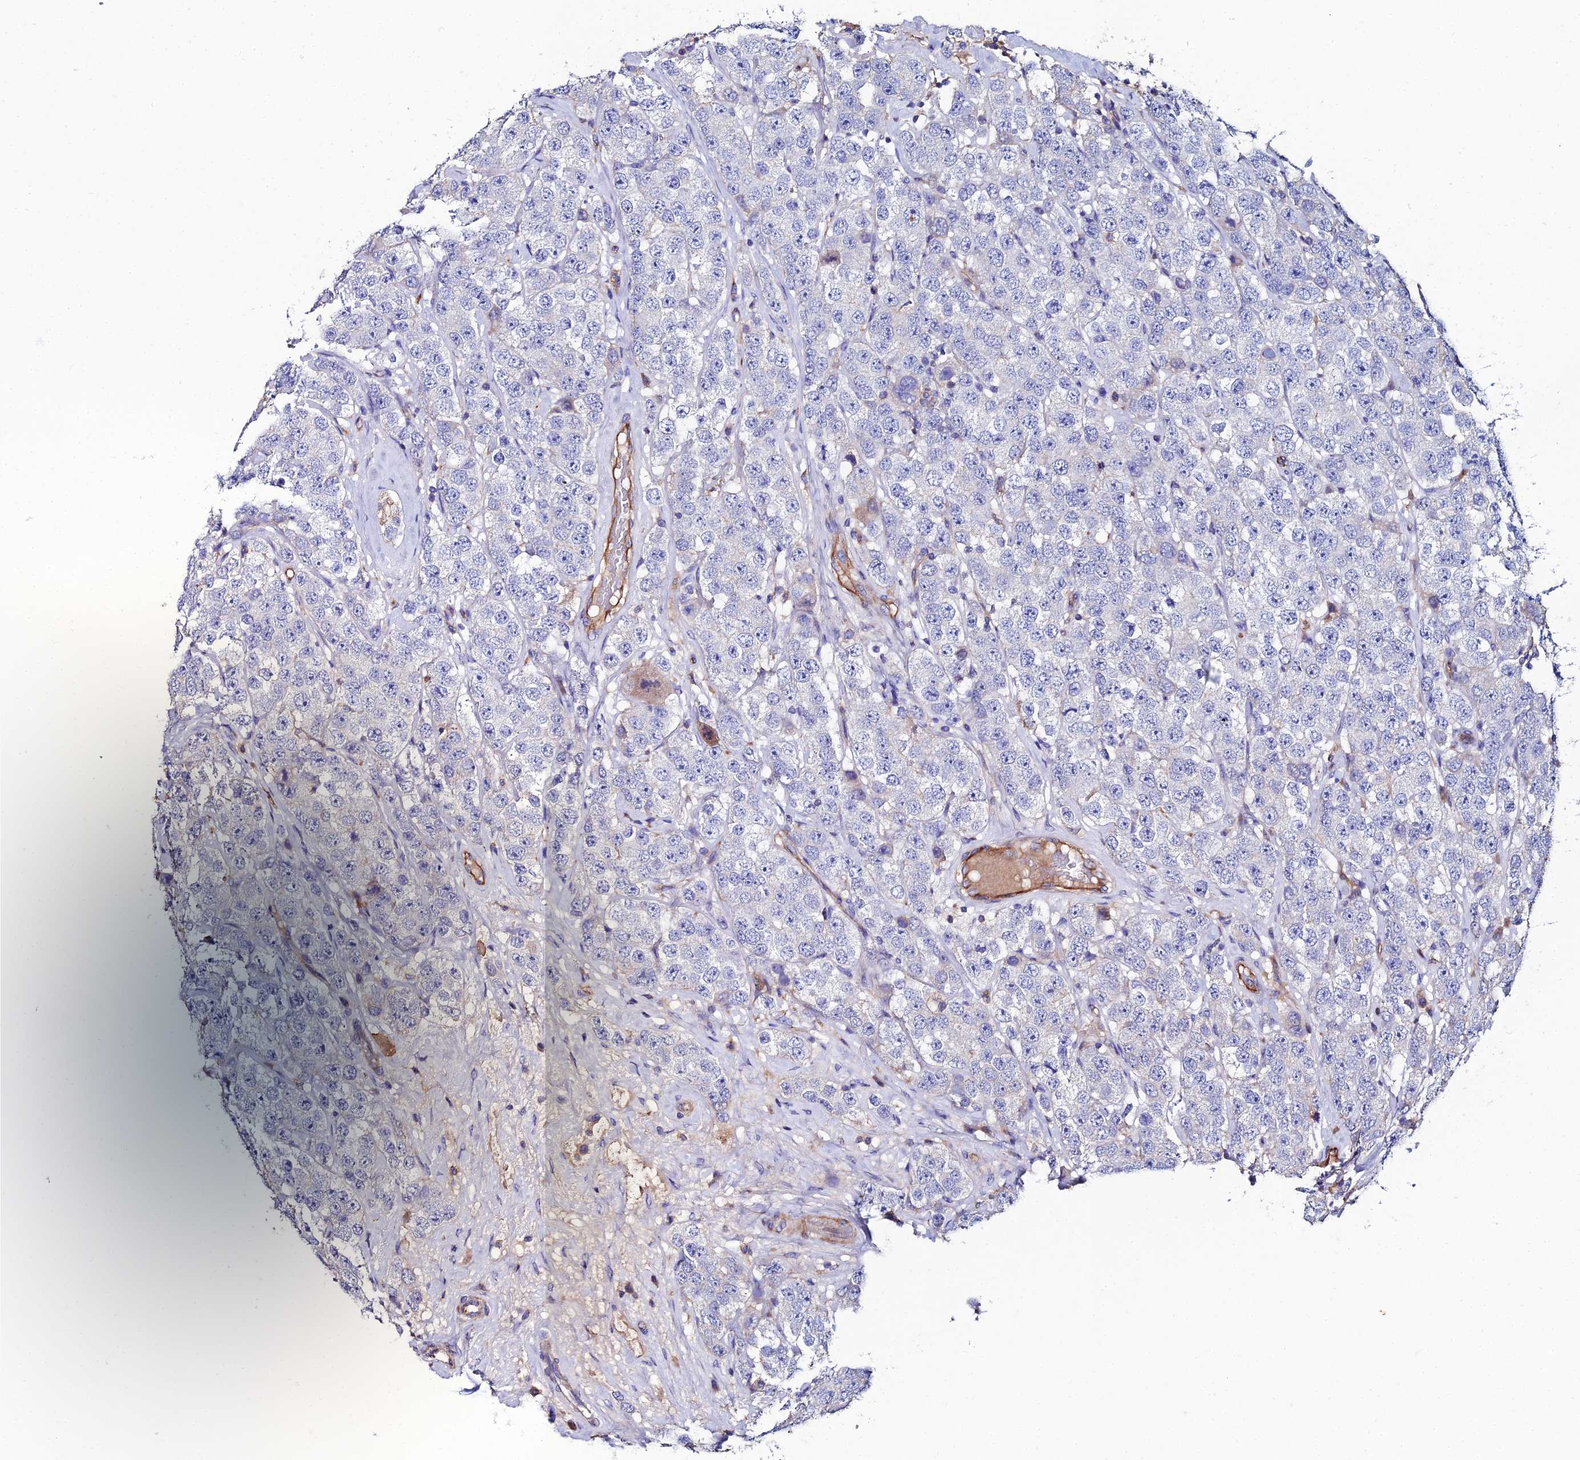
{"staining": {"intensity": "negative", "quantity": "none", "location": "none"}, "tissue": "testis cancer", "cell_type": "Tumor cells", "image_type": "cancer", "snomed": [{"axis": "morphology", "description": "Seminoma, NOS"}, {"axis": "topography", "description": "Testis"}], "caption": "Immunohistochemistry histopathology image of human seminoma (testis) stained for a protein (brown), which displays no staining in tumor cells.", "gene": "C6", "patient": {"sex": "male", "age": 28}}